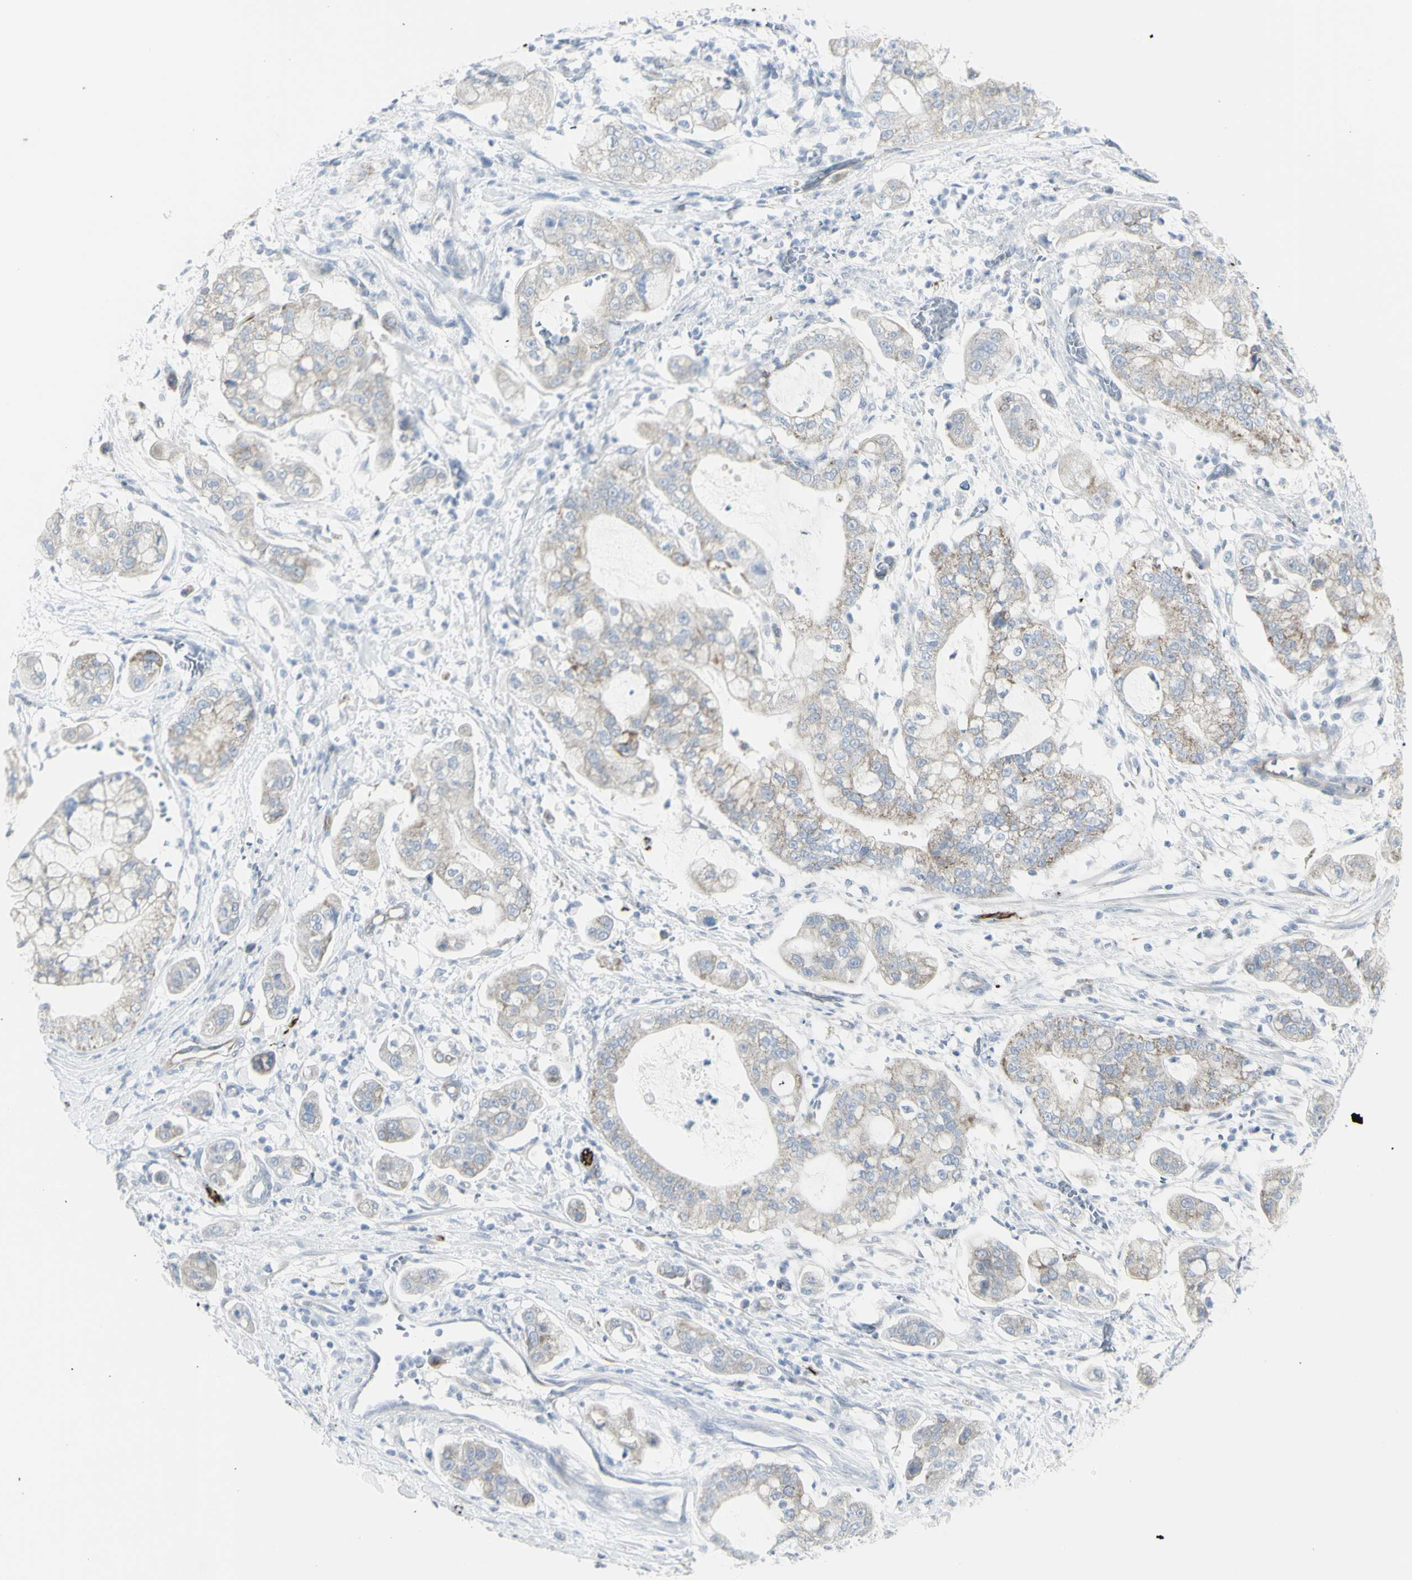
{"staining": {"intensity": "weak", "quantity": "25%-75%", "location": "cytoplasmic/membranous"}, "tissue": "stomach cancer", "cell_type": "Tumor cells", "image_type": "cancer", "snomed": [{"axis": "morphology", "description": "Adenocarcinoma, NOS"}, {"axis": "topography", "description": "Stomach"}], "caption": "Stomach cancer (adenocarcinoma) tissue exhibits weak cytoplasmic/membranous positivity in about 25%-75% of tumor cells, visualized by immunohistochemistry.", "gene": "ENSG00000198211", "patient": {"sex": "male", "age": 76}}